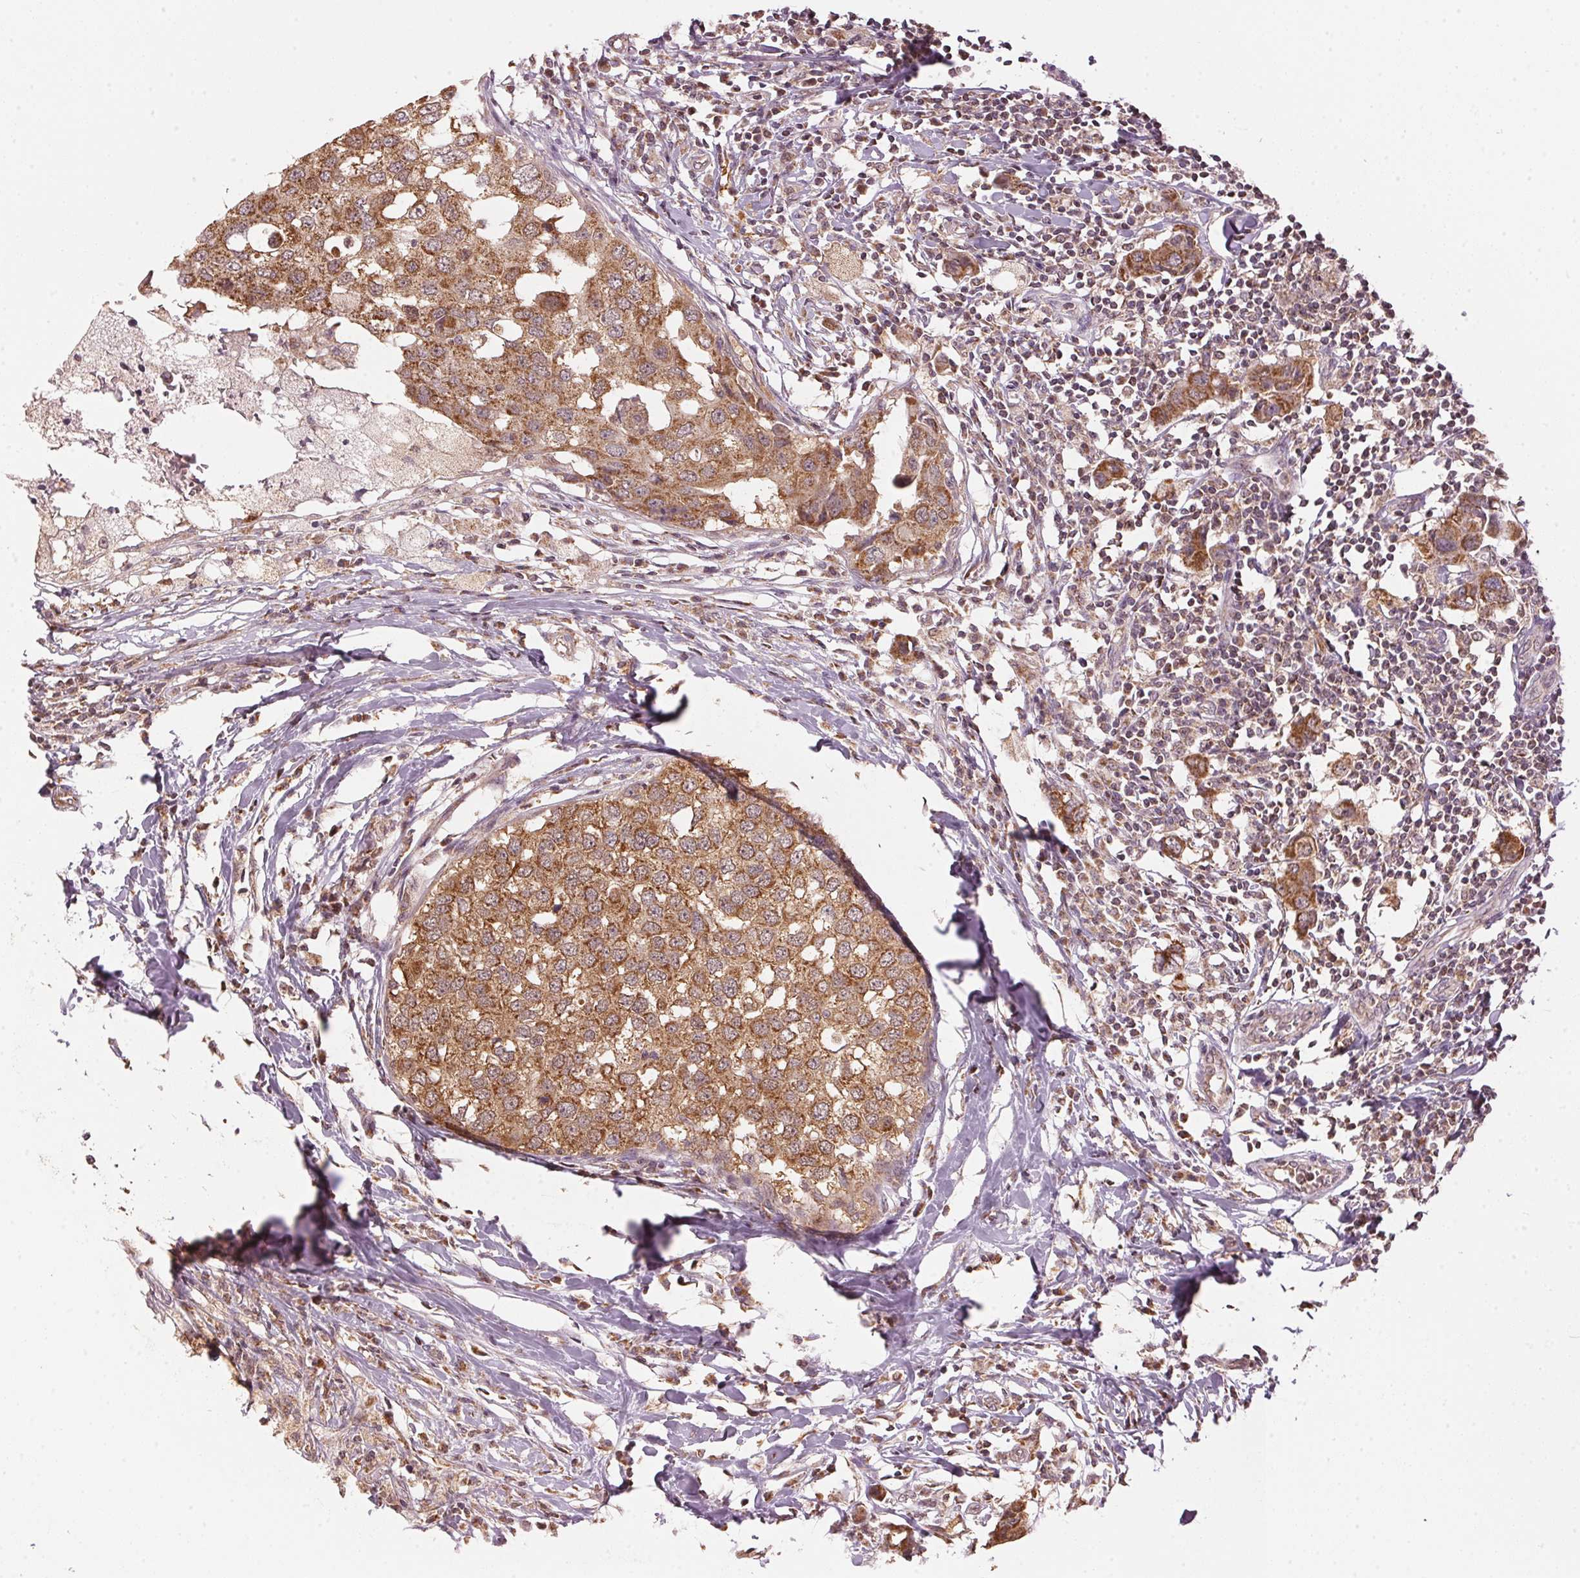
{"staining": {"intensity": "moderate", "quantity": ">75%", "location": "cytoplasmic/membranous"}, "tissue": "breast cancer", "cell_type": "Tumor cells", "image_type": "cancer", "snomed": [{"axis": "morphology", "description": "Duct carcinoma"}, {"axis": "topography", "description": "Breast"}], "caption": "Immunohistochemistry of infiltrating ductal carcinoma (breast) demonstrates medium levels of moderate cytoplasmic/membranous expression in about >75% of tumor cells.", "gene": "ARHGAP6", "patient": {"sex": "female", "age": 27}}